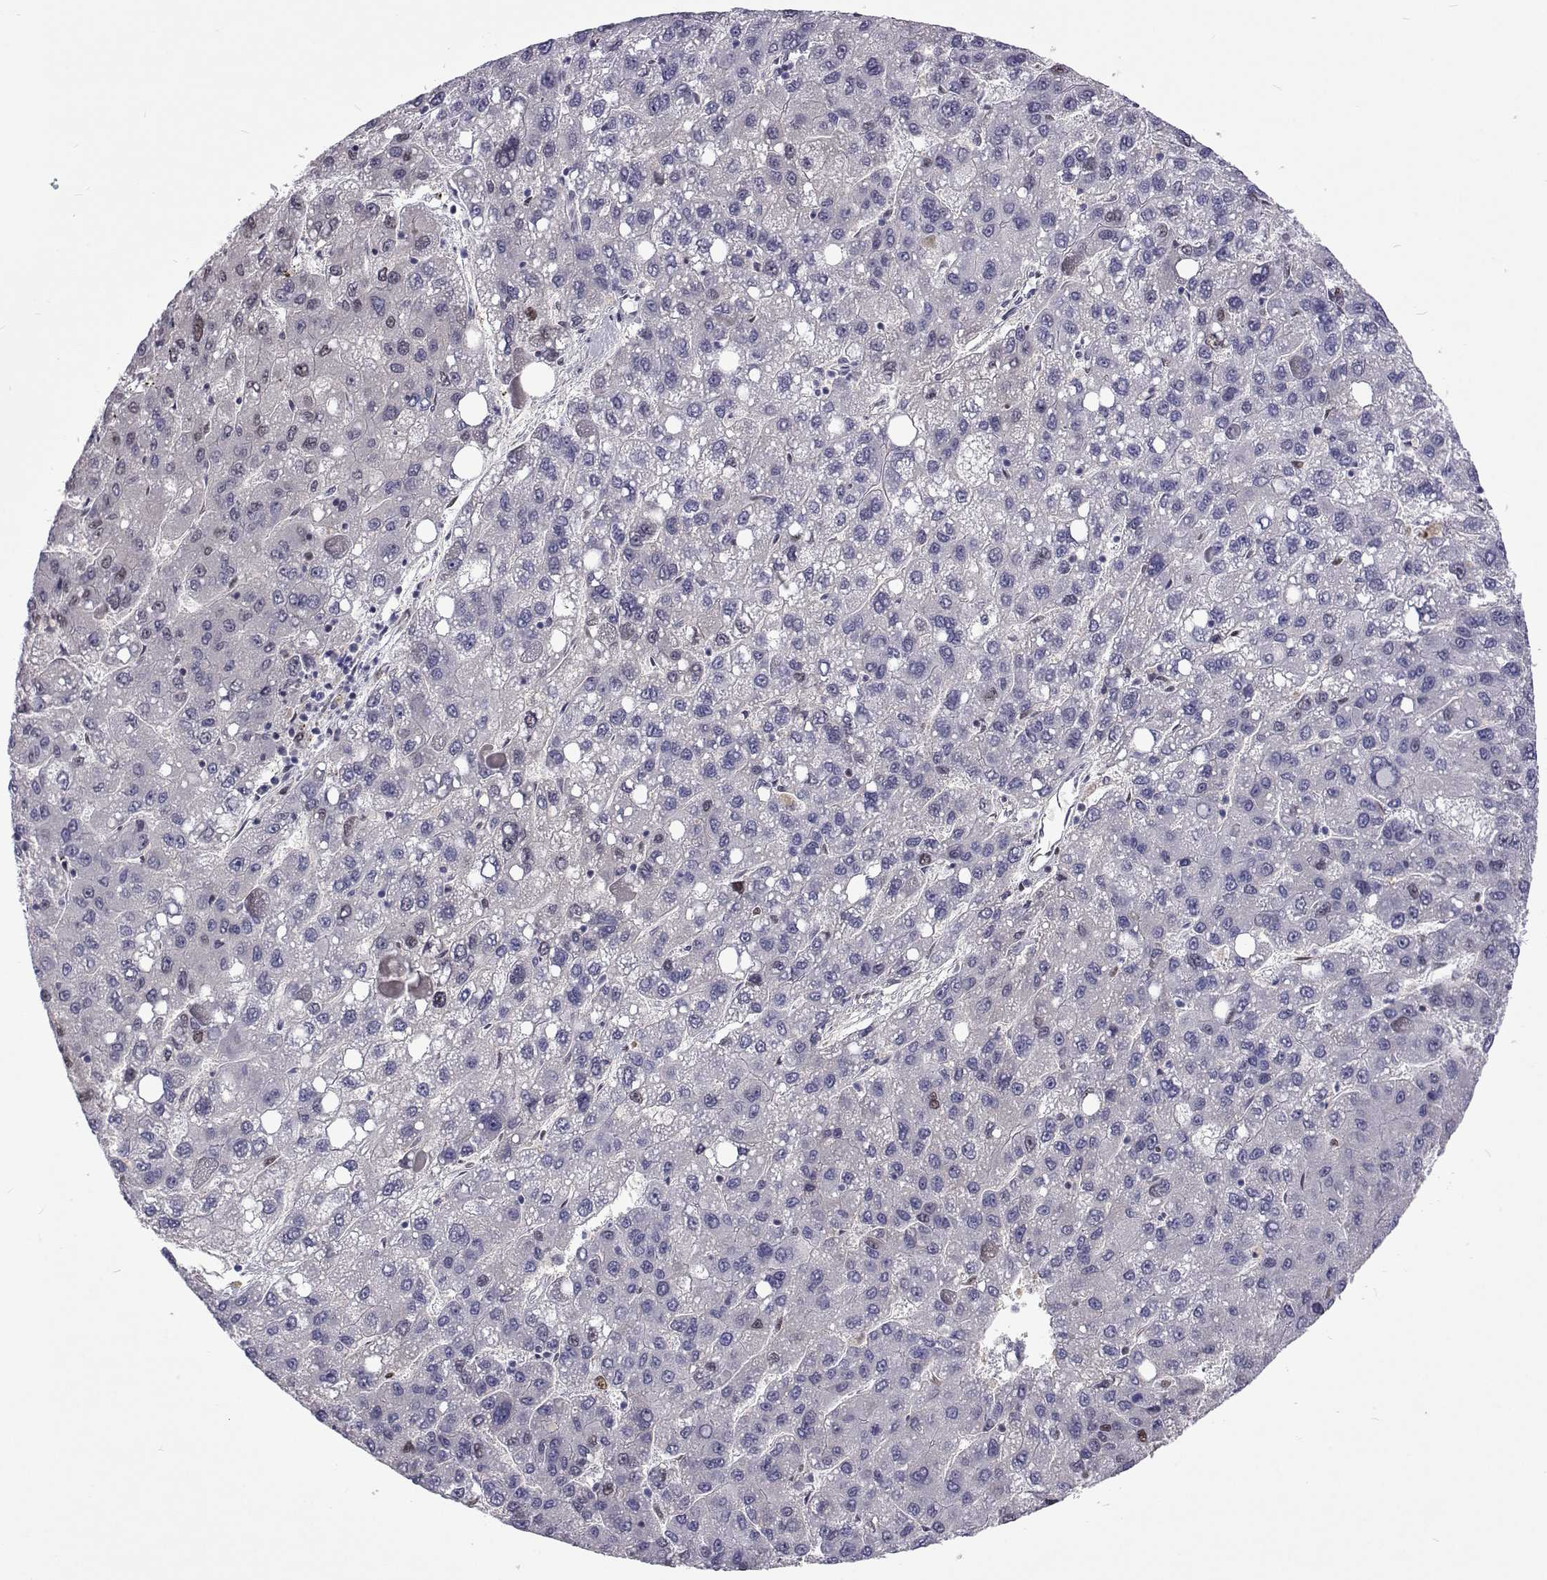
{"staining": {"intensity": "weak", "quantity": "<25%", "location": "nuclear"}, "tissue": "liver cancer", "cell_type": "Tumor cells", "image_type": "cancer", "snomed": [{"axis": "morphology", "description": "Carcinoma, Hepatocellular, NOS"}, {"axis": "topography", "description": "Liver"}], "caption": "Tumor cells show no significant protein expression in liver cancer. (Stains: DAB (3,3'-diaminobenzidine) immunohistochemistry with hematoxylin counter stain, Microscopy: brightfield microscopy at high magnification).", "gene": "TCF15", "patient": {"sex": "female", "age": 82}}